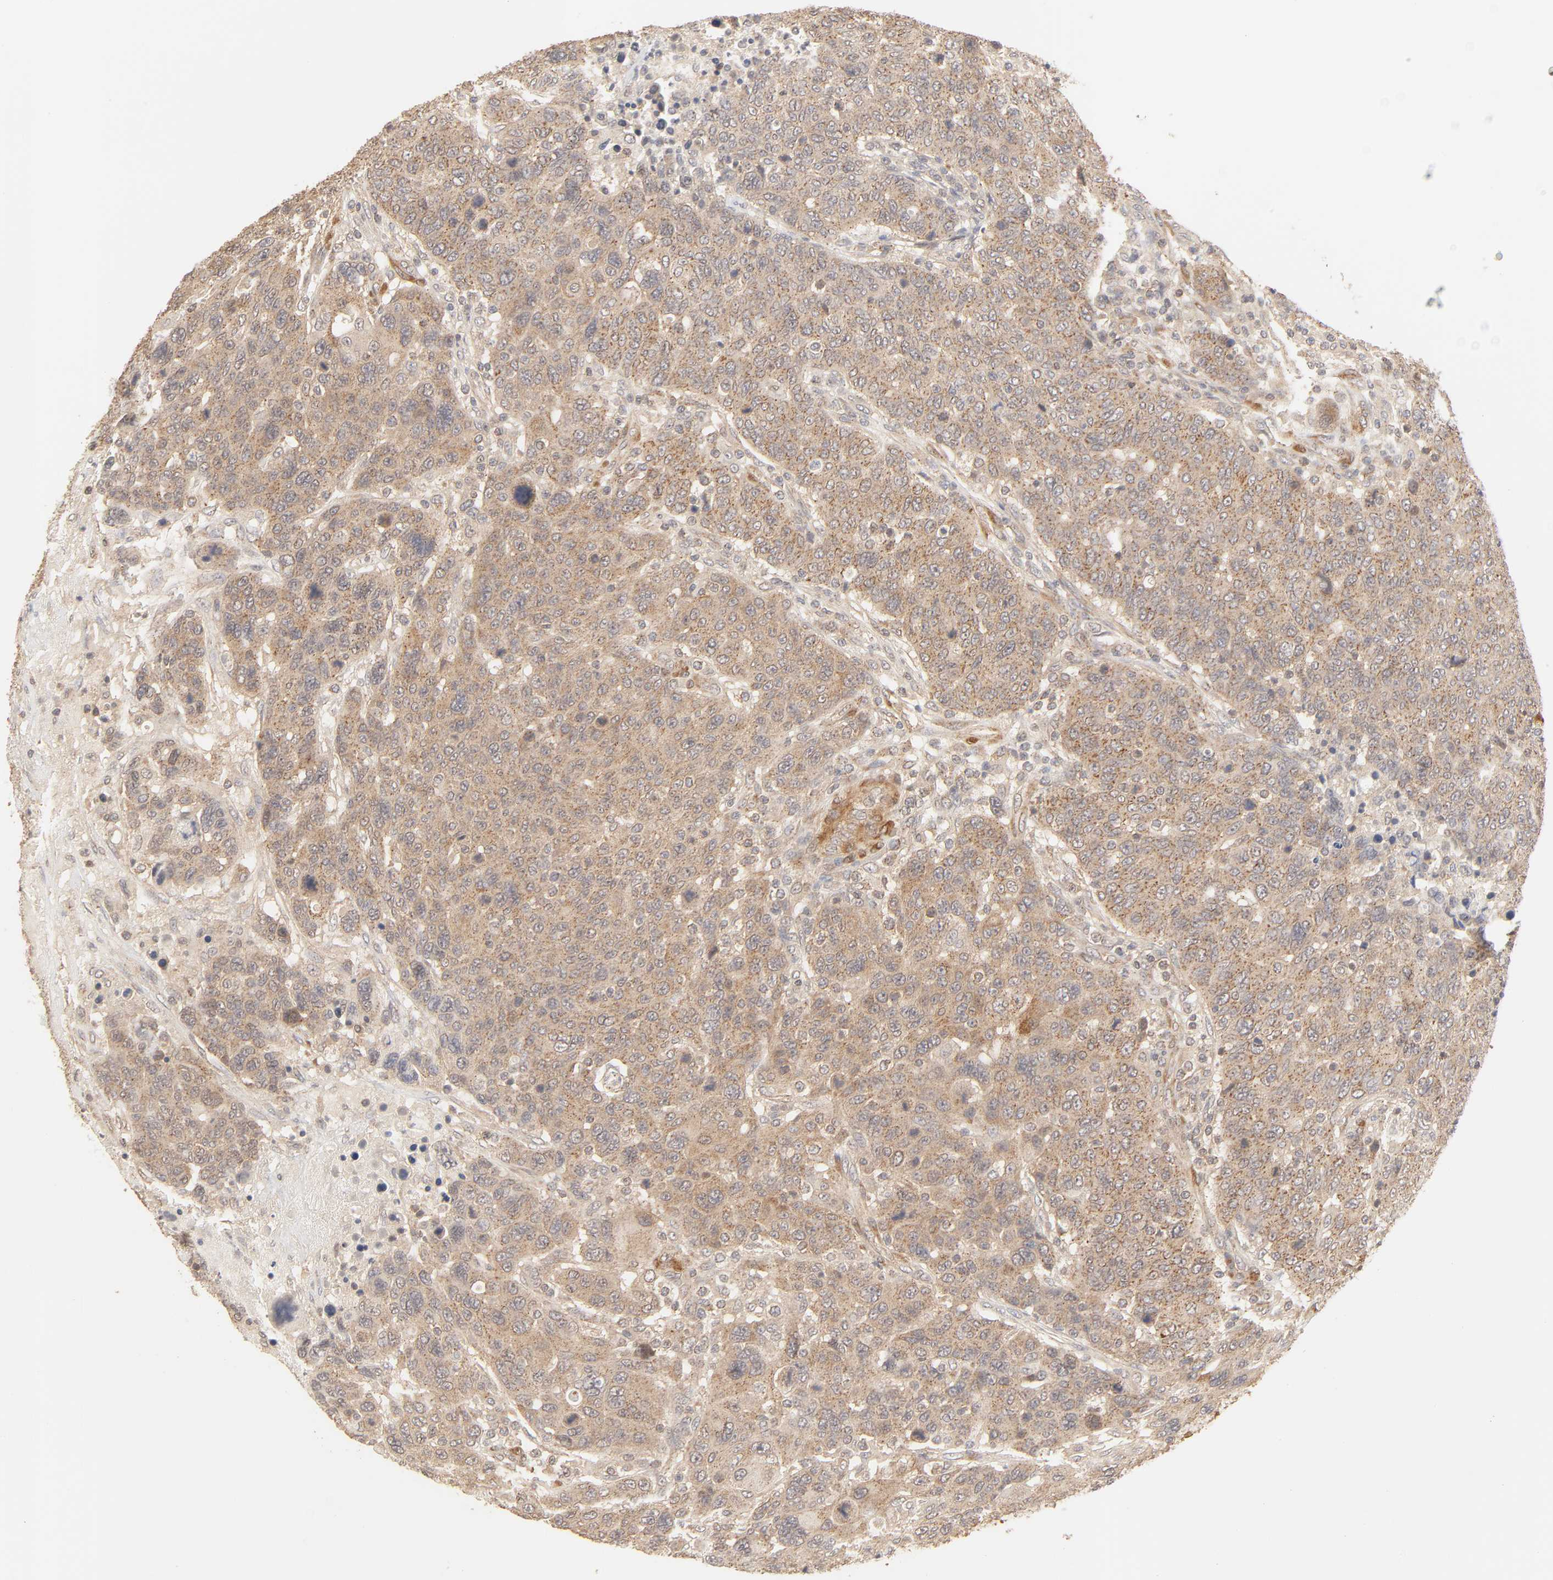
{"staining": {"intensity": "moderate", "quantity": ">75%", "location": "cytoplasmic/membranous"}, "tissue": "breast cancer", "cell_type": "Tumor cells", "image_type": "cancer", "snomed": [{"axis": "morphology", "description": "Duct carcinoma"}, {"axis": "topography", "description": "Breast"}], "caption": "IHC photomicrograph of human intraductal carcinoma (breast) stained for a protein (brown), which displays medium levels of moderate cytoplasmic/membranous staining in approximately >75% of tumor cells.", "gene": "EPS8", "patient": {"sex": "female", "age": 37}}